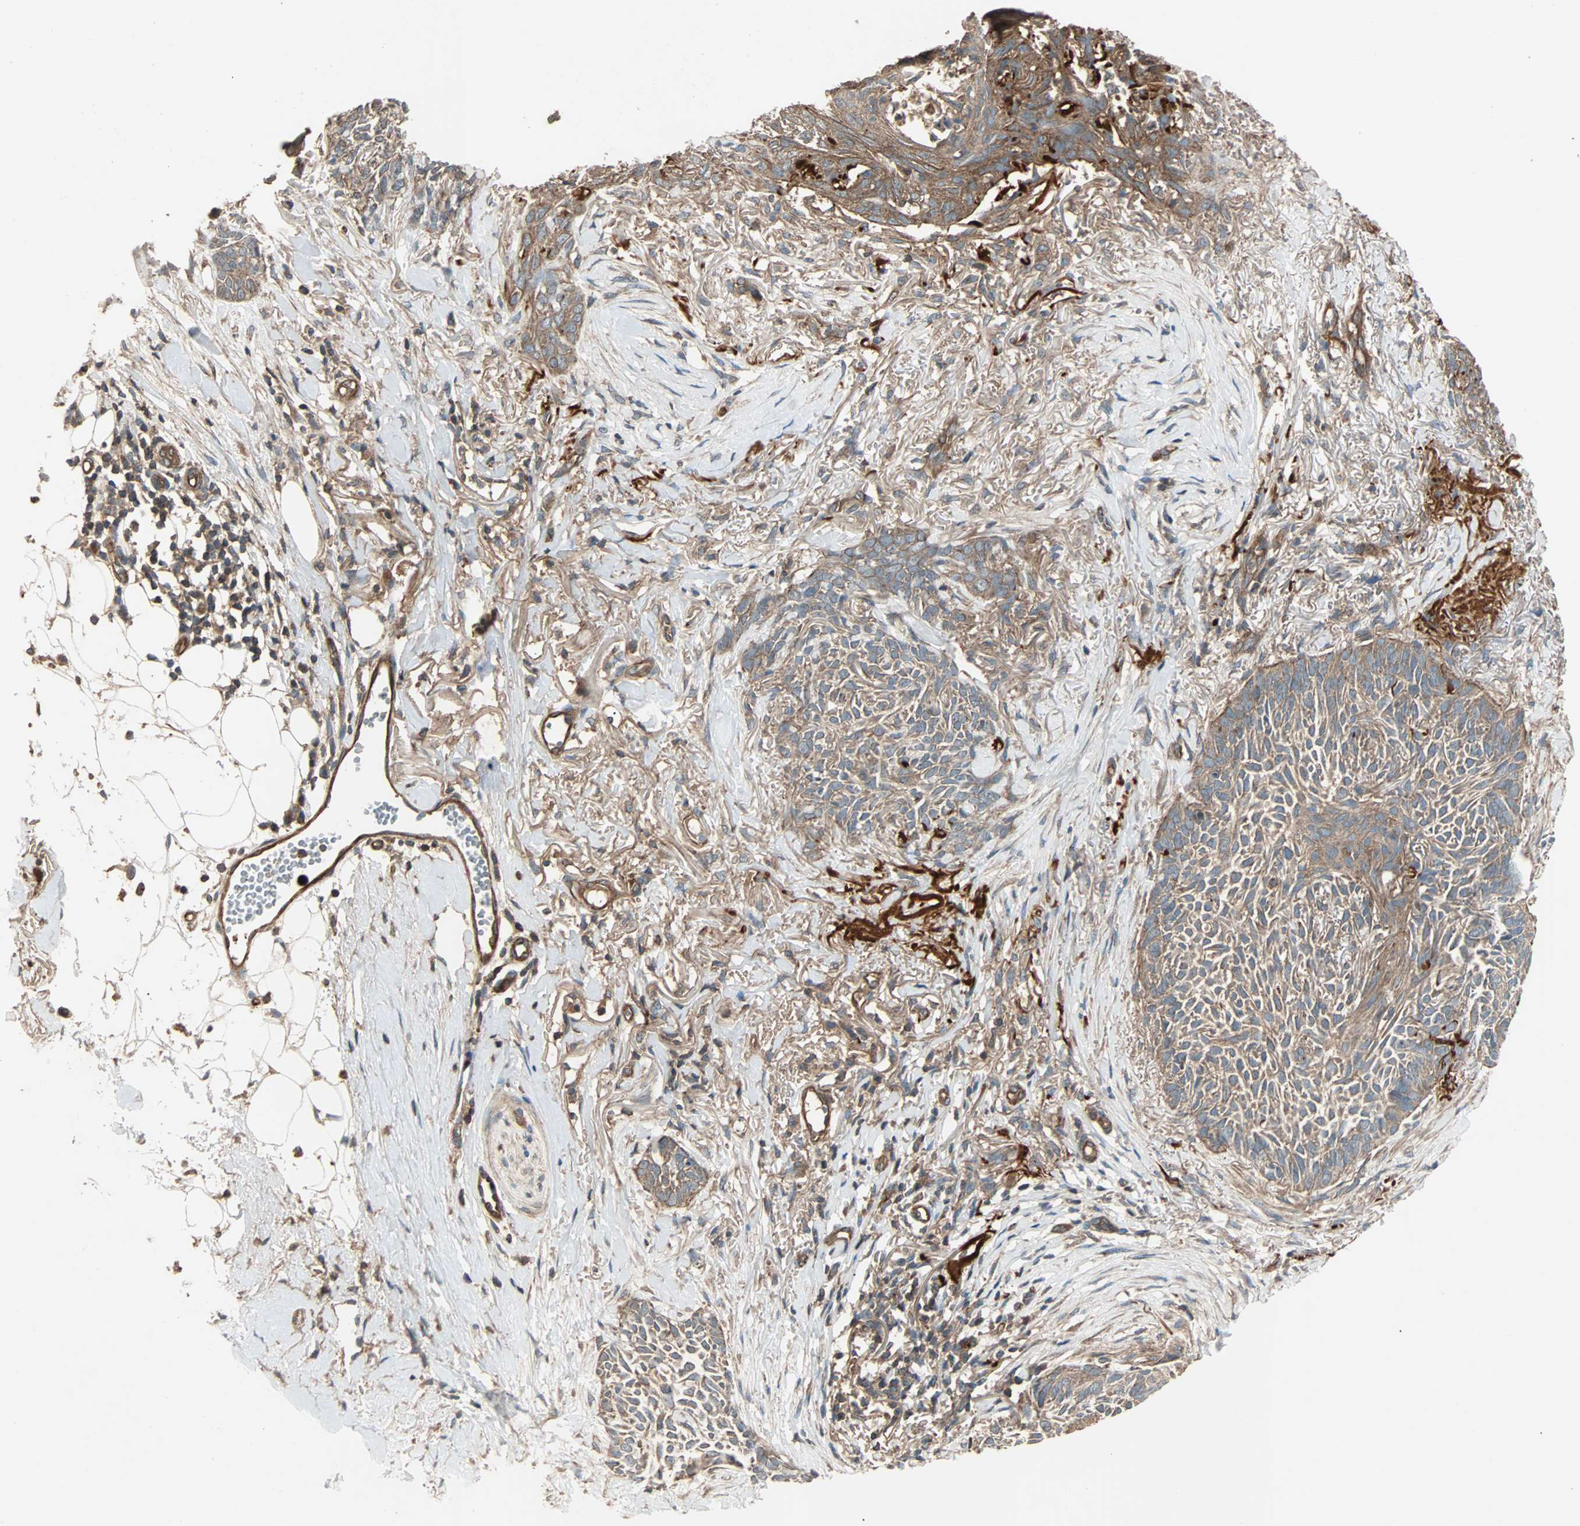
{"staining": {"intensity": "moderate", "quantity": ">75%", "location": "cytoplasmic/membranous"}, "tissue": "skin cancer", "cell_type": "Tumor cells", "image_type": "cancer", "snomed": [{"axis": "morphology", "description": "Basal cell carcinoma"}, {"axis": "topography", "description": "Skin"}], "caption": "This is a micrograph of immunohistochemistry staining of basal cell carcinoma (skin), which shows moderate positivity in the cytoplasmic/membranous of tumor cells.", "gene": "GCK", "patient": {"sex": "female", "age": 84}}